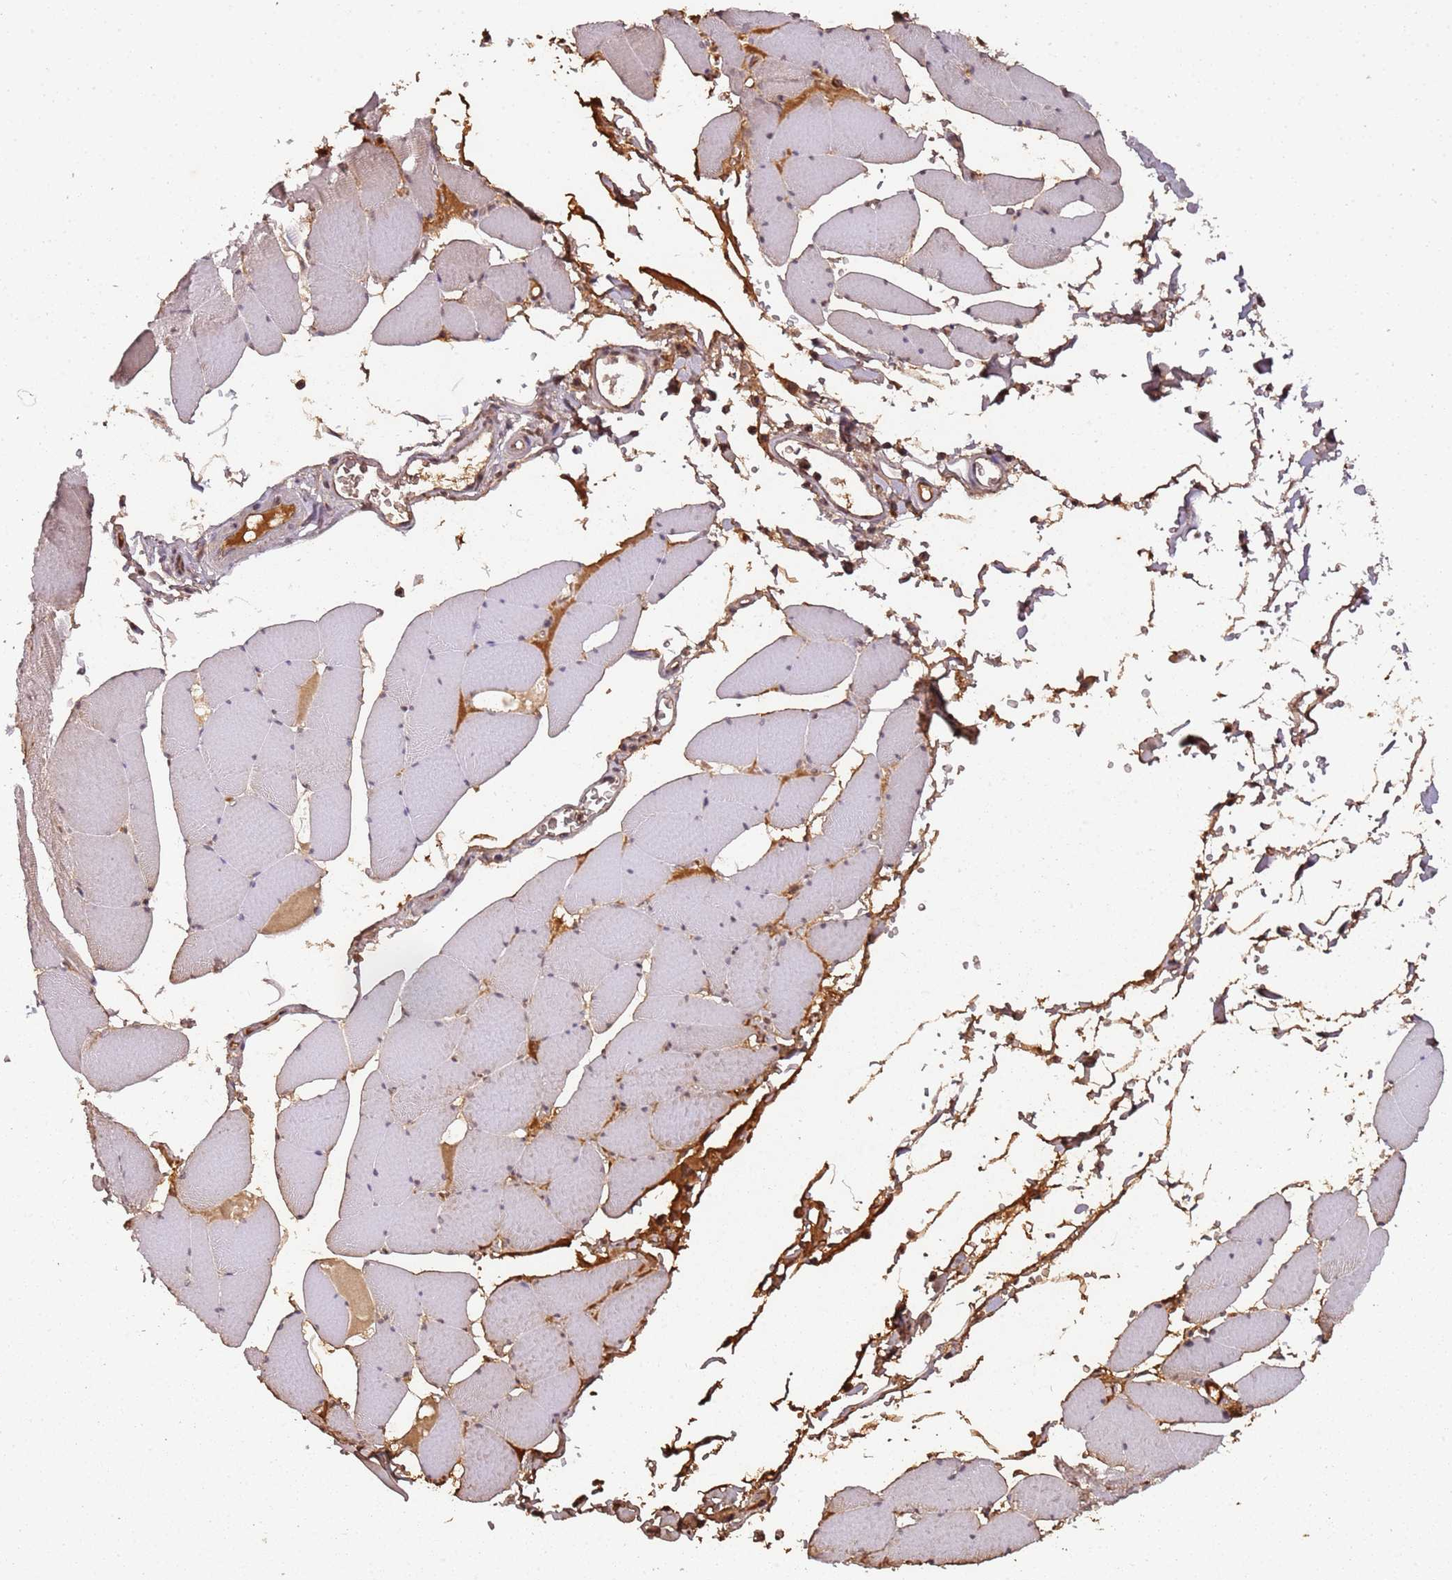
{"staining": {"intensity": "weak", "quantity": "25%-75%", "location": "cytoplasmic/membranous"}, "tissue": "skeletal muscle", "cell_type": "Myocytes", "image_type": "normal", "snomed": [{"axis": "morphology", "description": "Normal tissue, NOS"}, {"axis": "topography", "description": "Skeletal muscle"}, {"axis": "topography", "description": "Head-Neck"}], "caption": "The micrograph demonstrates immunohistochemical staining of benign skeletal muscle. There is weak cytoplasmic/membranous staining is seen in approximately 25%-75% of myocytes. The staining is performed using DAB (3,3'-diaminobenzidine) brown chromogen to label protein expression. The nuclei are counter-stained blue using hematoxylin.", "gene": "COL1A2", "patient": {"sex": "male", "age": 66}}